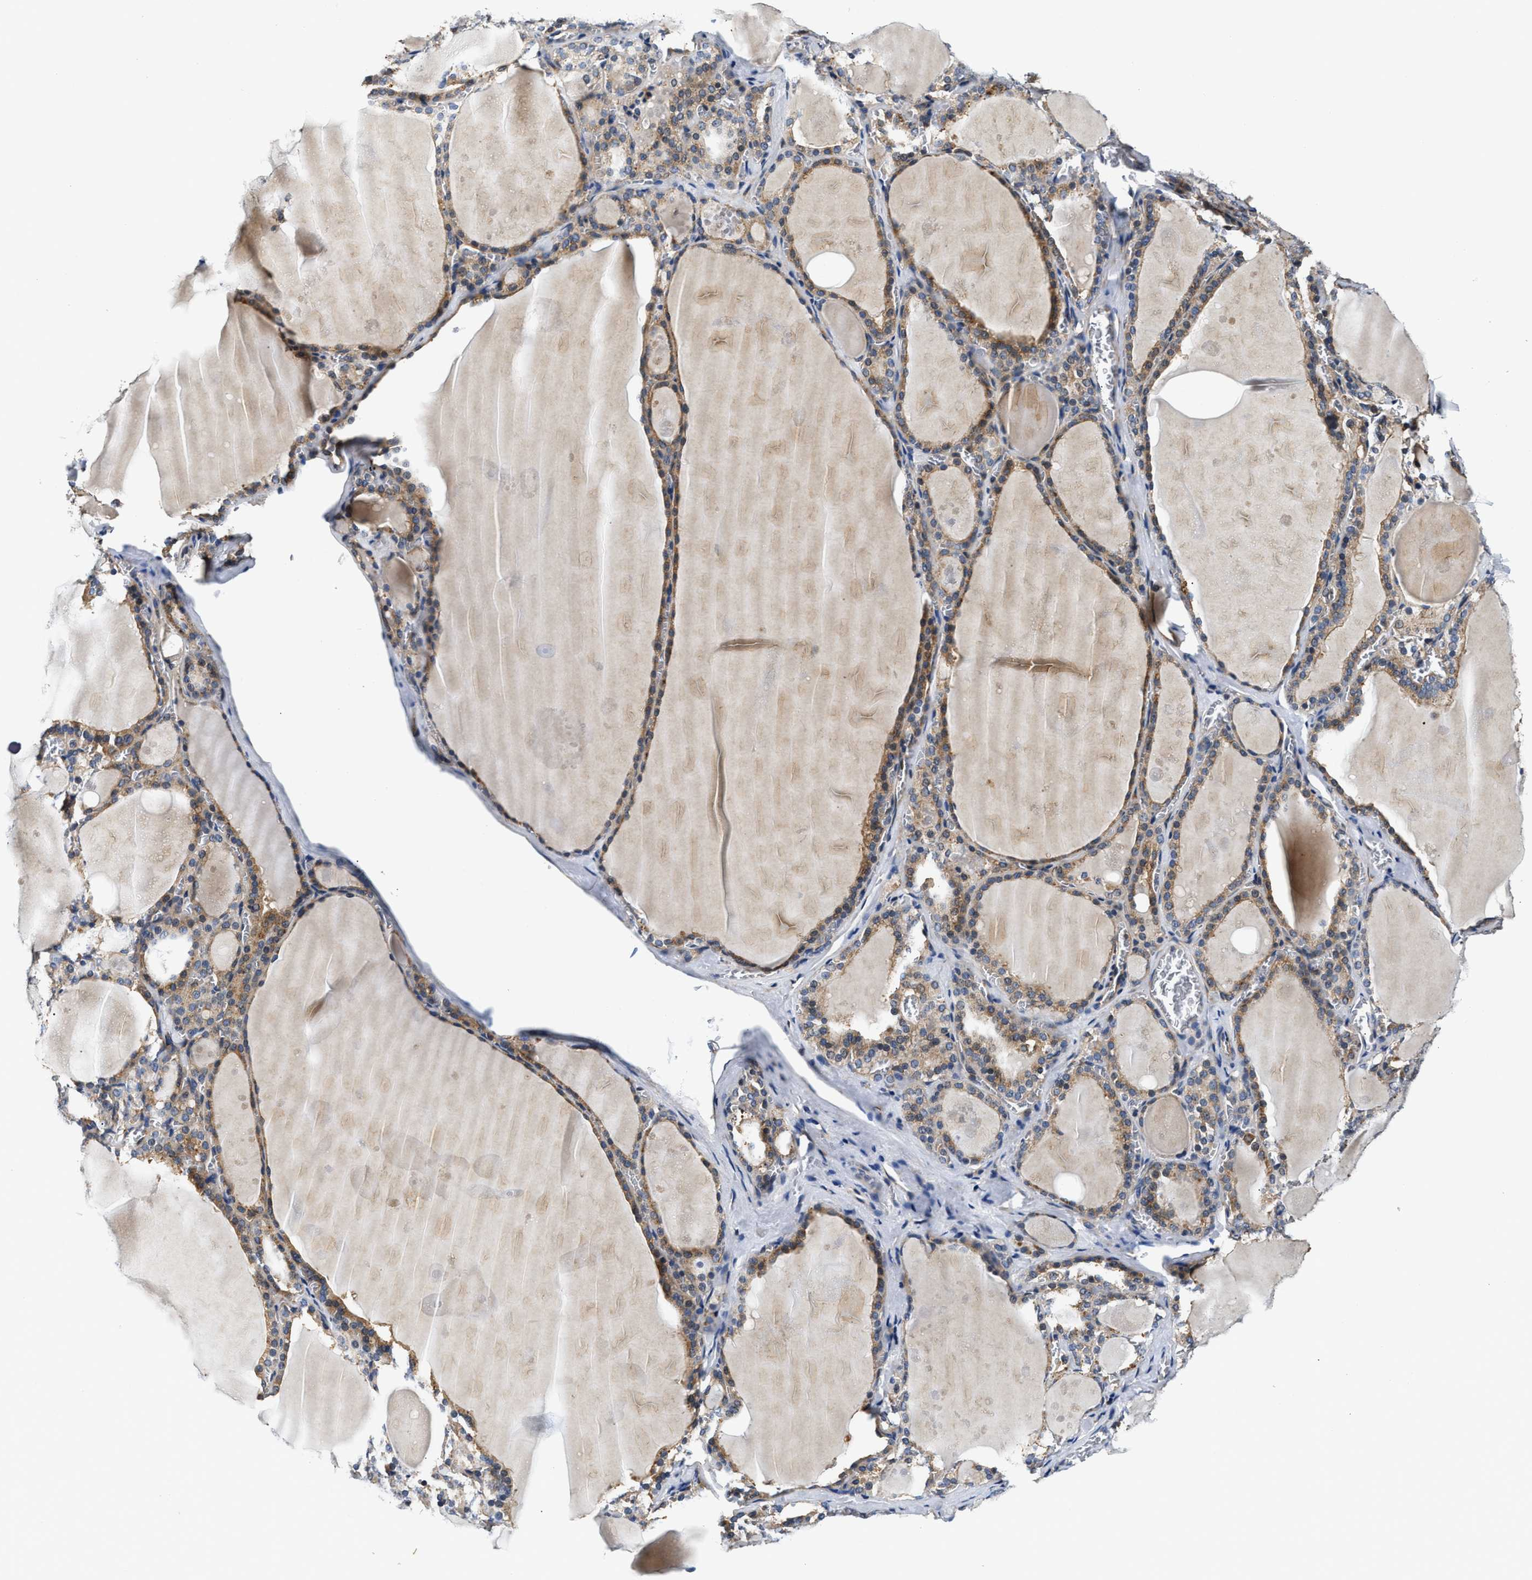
{"staining": {"intensity": "moderate", "quantity": ">75%", "location": "cytoplasmic/membranous"}, "tissue": "thyroid gland", "cell_type": "Glandular cells", "image_type": "normal", "snomed": [{"axis": "morphology", "description": "Normal tissue, NOS"}, {"axis": "topography", "description": "Thyroid gland"}], "caption": "Immunohistochemical staining of unremarkable human thyroid gland shows >75% levels of moderate cytoplasmic/membranous protein positivity in approximately >75% of glandular cells. Using DAB (3,3'-diaminobenzidine) (brown) and hematoxylin (blue) stains, captured at high magnification using brightfield microscopy.", "gene": "TEX2", "patient": {"sex": "male", "age": 56}}